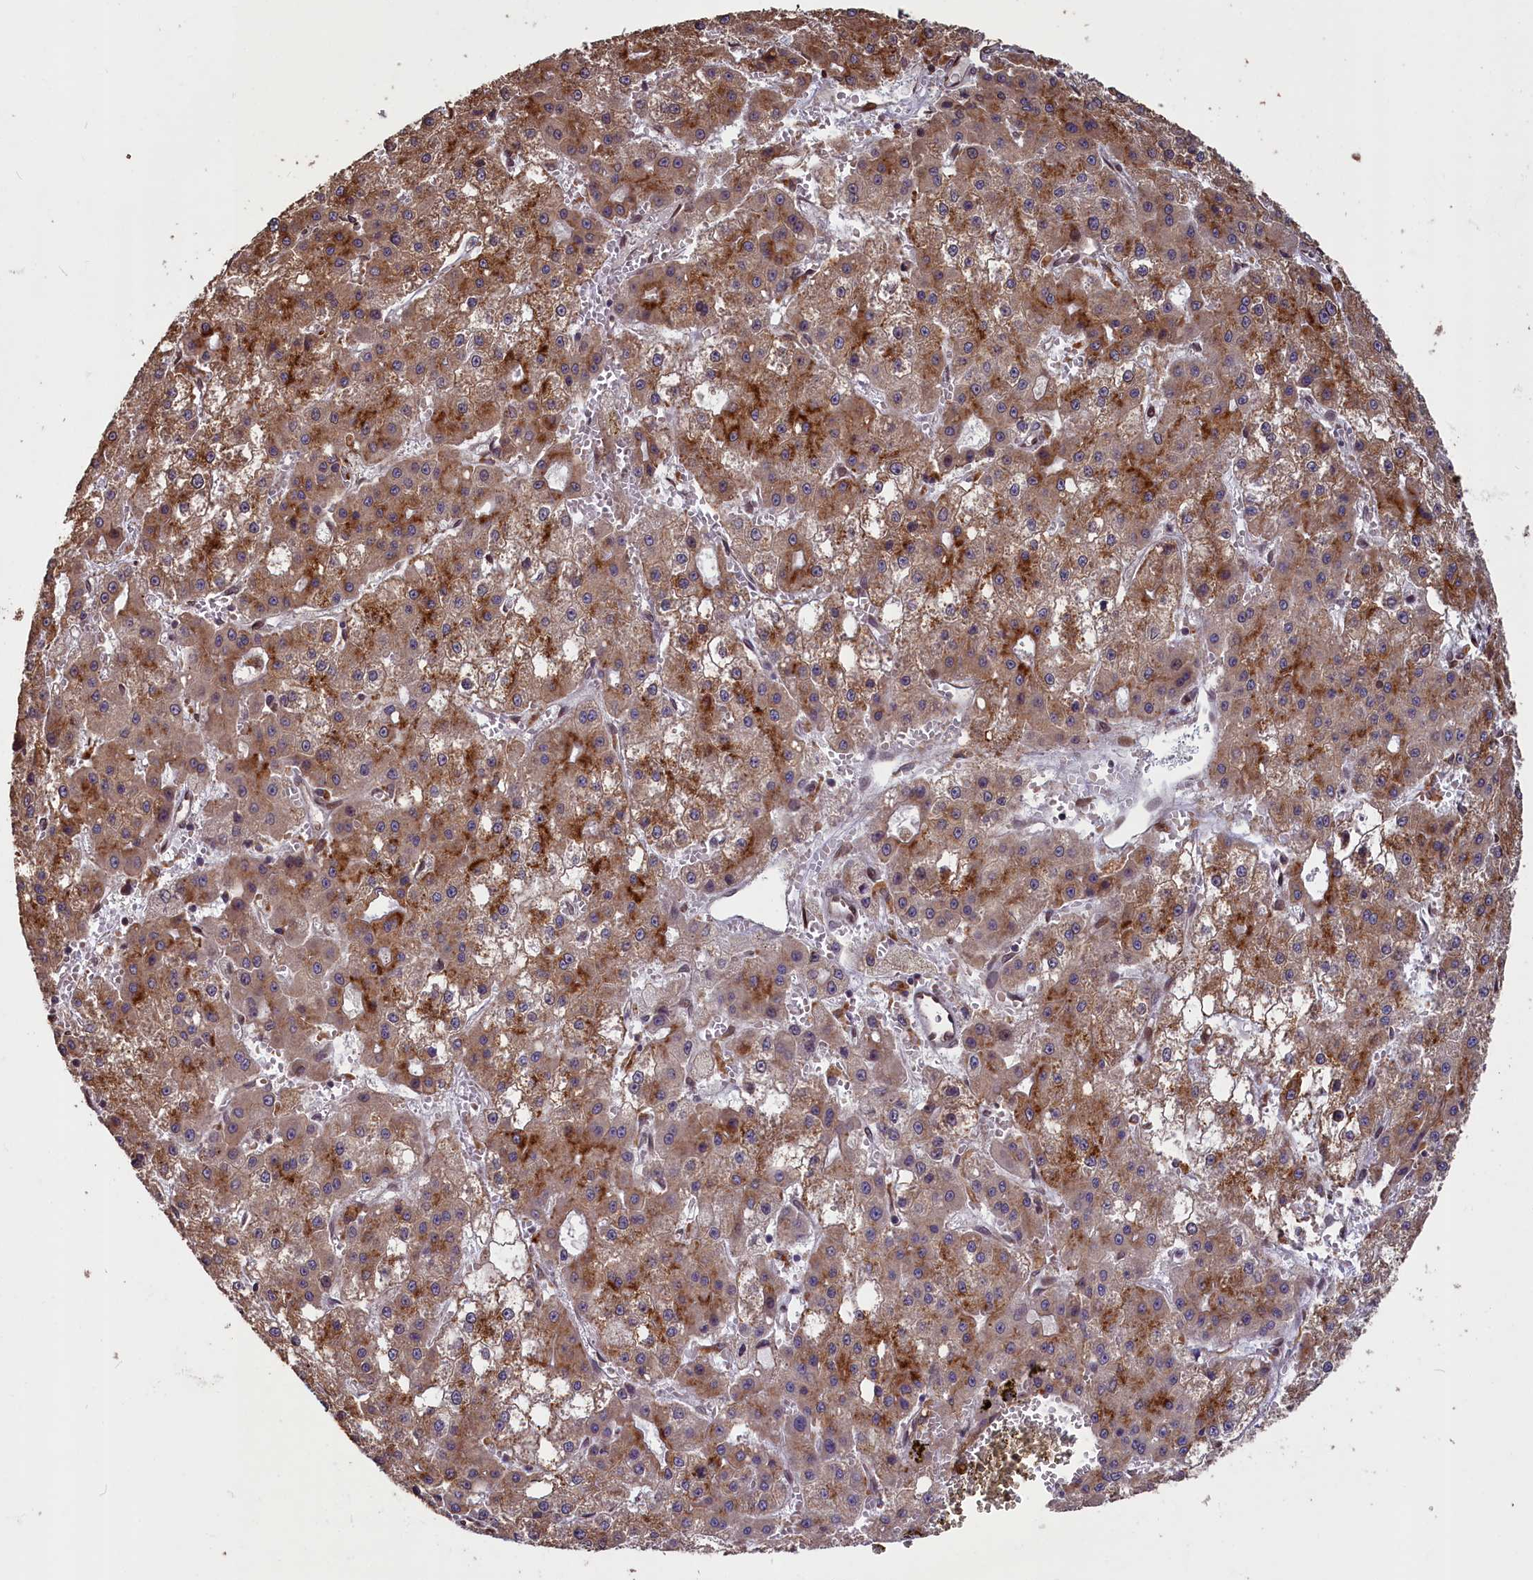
{"staining": {"intensity": "moderate", "quantity": ">75%", "location": "cytoplasmic/membranous"}, "tissue": "liver cancer", "cell_type": "Tumor cells", "image_type": "cancer", "snomed": [{"axis": "morphology", "description": "Carcinoma, Hepatocellular, NOS"}, {"axis": "topography", "description": "Liver"}], "caption": "The micrograph displays staining of hepatocellular carcinoma (liver), revealing moderate cytoplasmic/membranous protein positivity (brown color) within tumor cells. Immunohistochemistry (ihc) stains the protein in brown and the nuclei are stained blue.", "gene": "SLC38A7", "patient": {"sex": "male", "age": 47}}